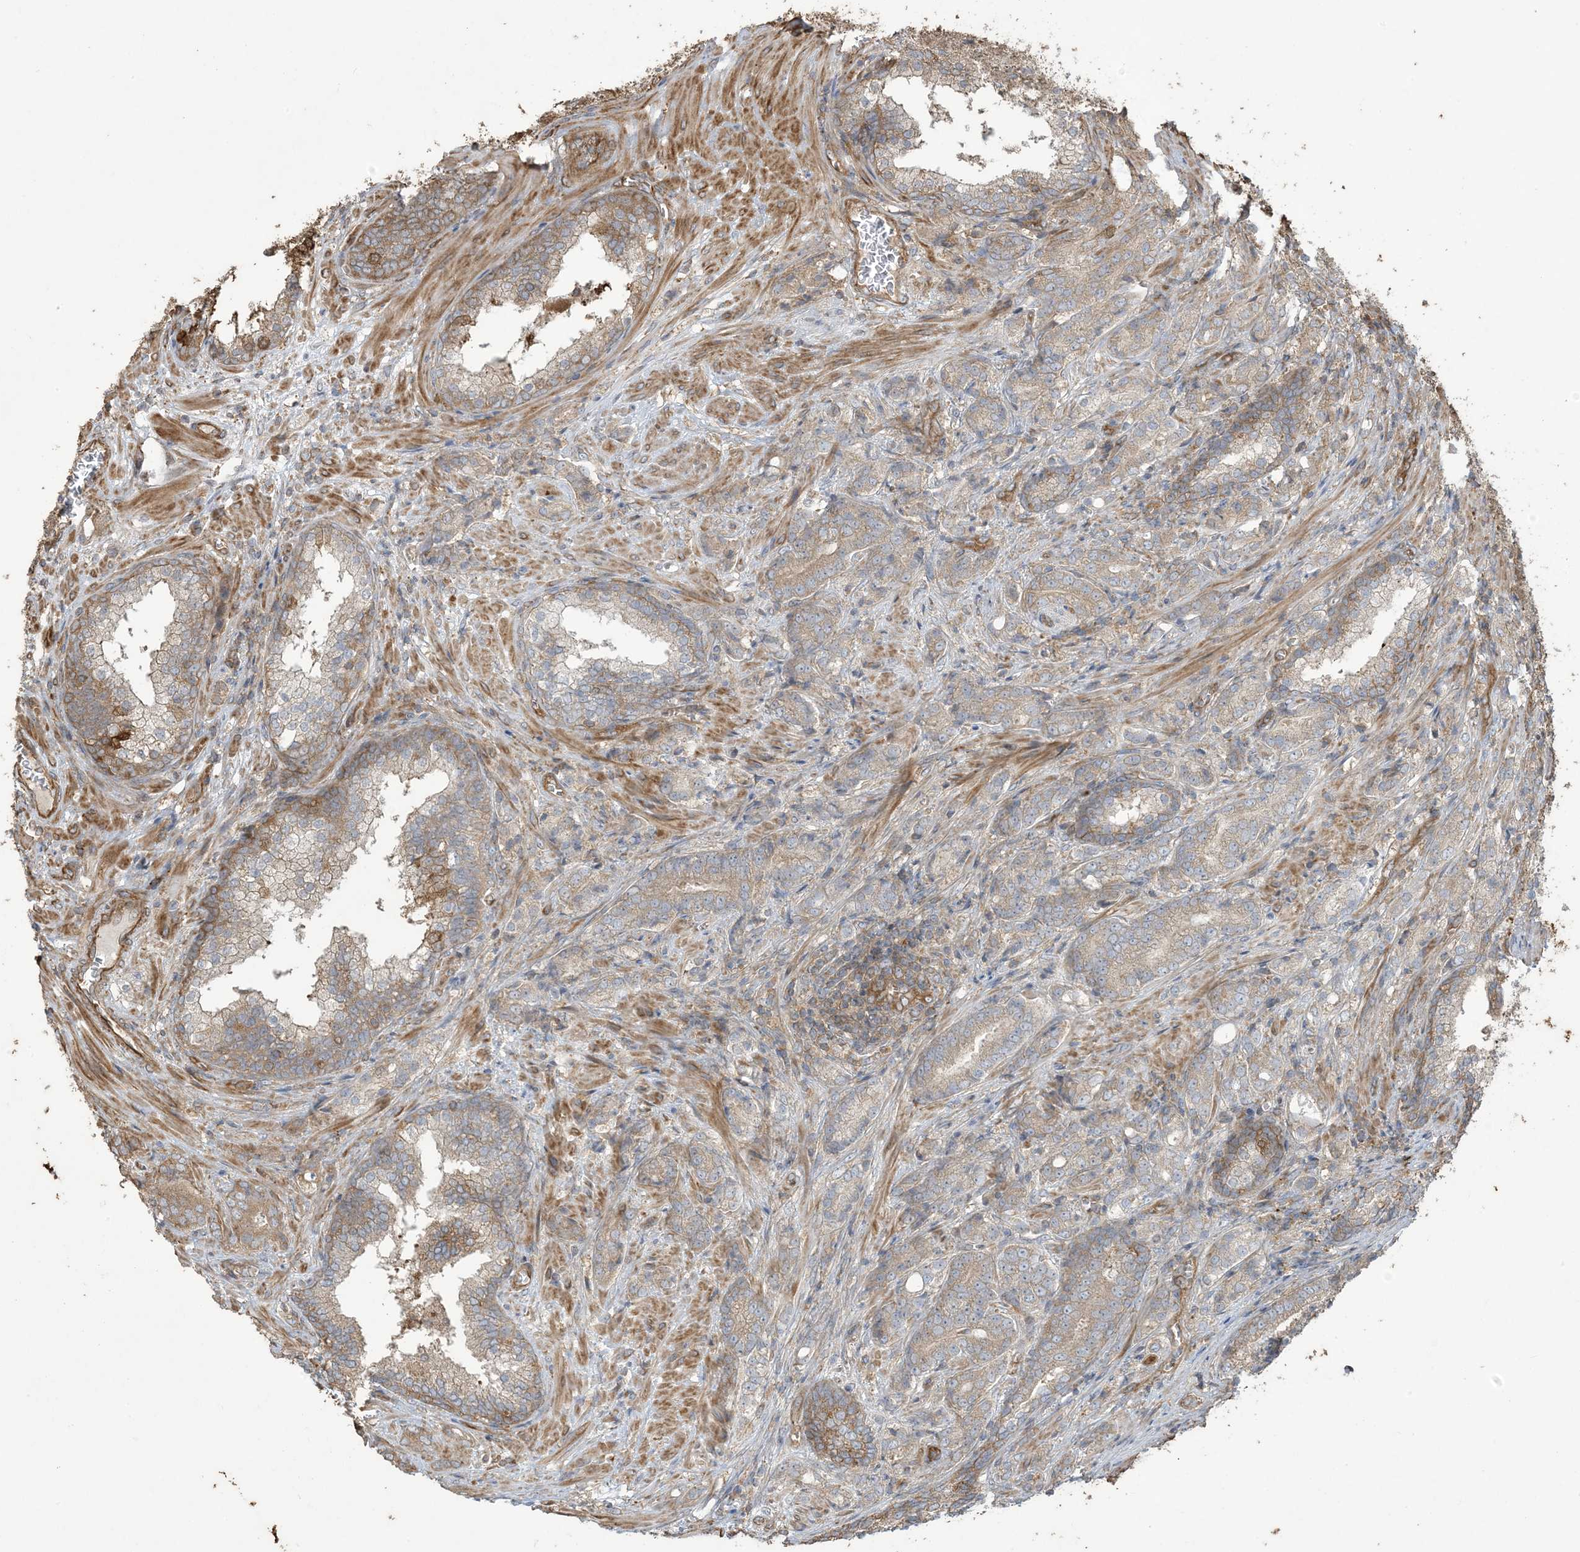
{"staining": {"intensity": "moderate", "quantity": "<25%", "location": "cytoplasmic/membranous"}, "tissue": "prostate cancer", "cell_type": "Tumor cells", "image_type": "cancer", "snomed": [{"axis": "morphology", "description": "Adenocarcinoma, High grade"}, {"axis": "topography", "description": "Prostate"}], "caption": "IHC (DAB (3,3'-diaminobenzidine)) staining of human prostate adenocarcinoma (high-grade) shows moderate cytoplasmic/membranous protein expression in about <25% of tumor cells. Using DAB (brown) and hematoxylin (blue) stains, captured at high magnification using brightfield microscopy.", "gene": "KLHL18", "patient": {"sex": "male", "age": 57}}